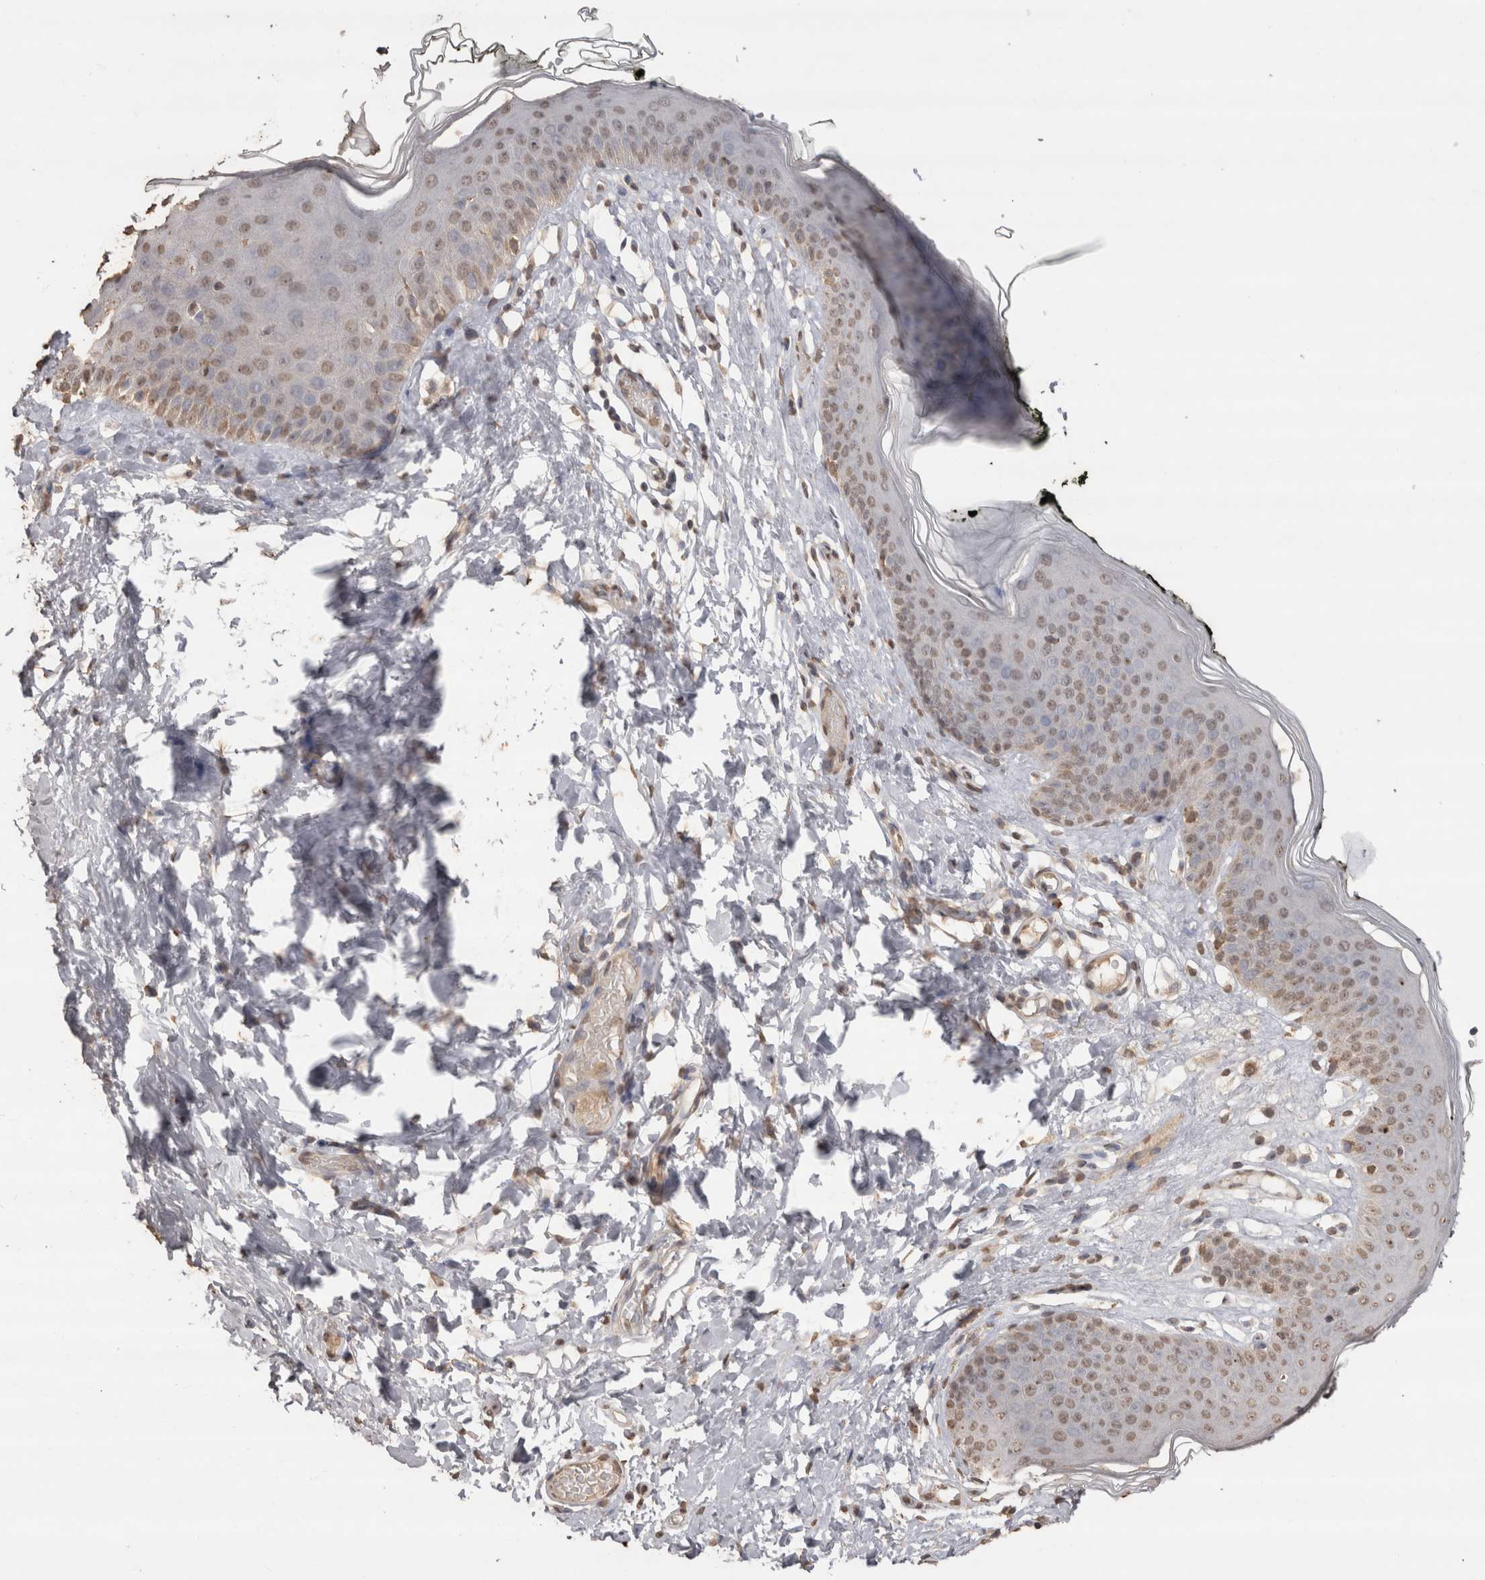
{"staining": {"intensity": "weak", "quantity": "25%-75%", "location": "nuclear"}, "tissue": "skin", "cell_type": "Epidermal cells", "image_type": "normal", "snomed": [{"axis": "morphology", "description": "Normal tissue, NOS"}, {"axis": "morphology", "description": "Inflammation, NOS"}, {"axis": "topography", "description": "Vulva"}], "caption": "DAB immunohistochemical staining of benign human skin shows weak nuclear protein expression in approximately 25%-75% of epidermal cells. The staining is performed using DAB brown chromogen to label protein expression. The nuclei are counter-stained blue using hematoxylin.", "gene": "CRELD2", "patient": {"sex": "female", "age": 84}}